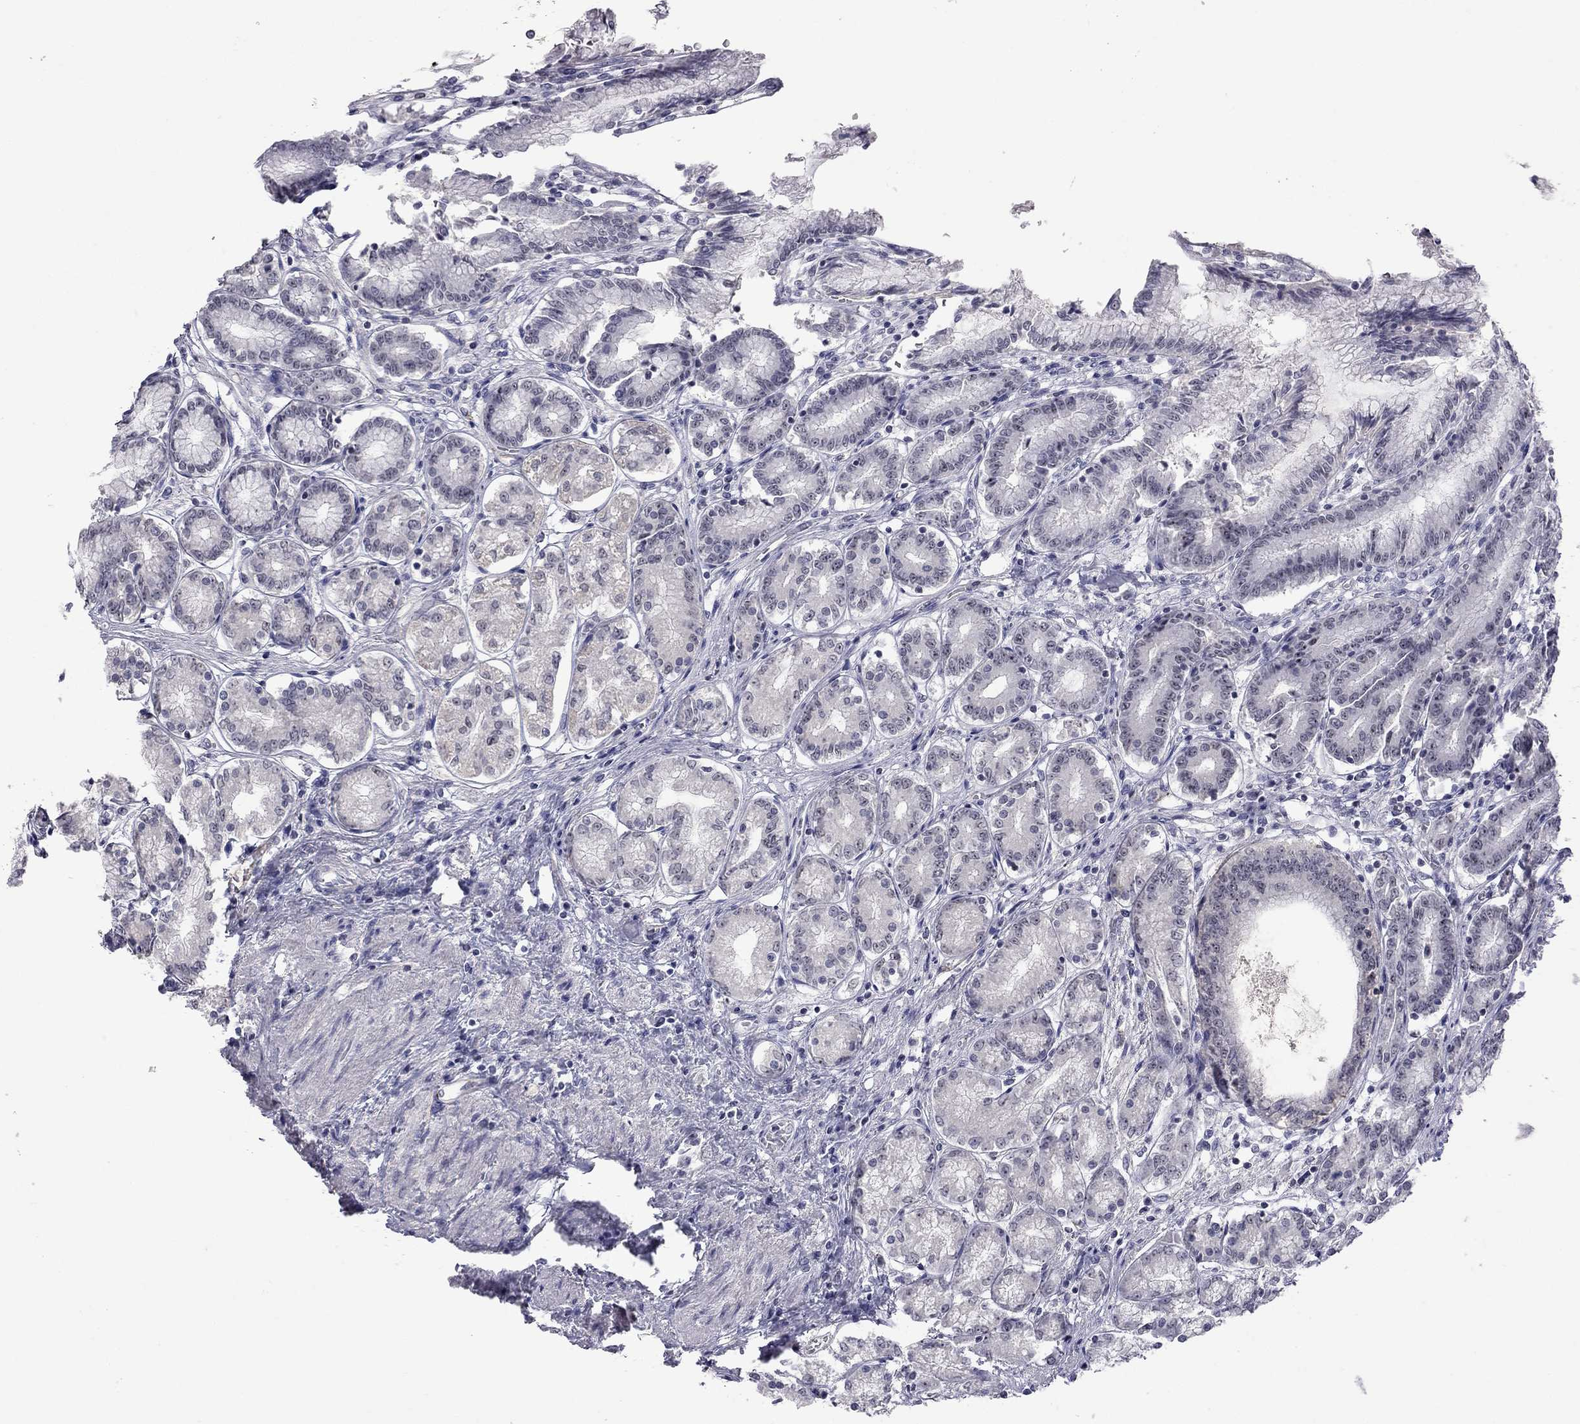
{"staining": {"intensity": "negative", "quantity": "none", "location": "none"}, "tissue": "stomach", "cell_type": "Glandular cells", "image_type": "normal", "snomed": [{"axis": "morphology", "description": "Normal tissue, NOS"}, {"axis": "topography", "description": "Stomach"}], "caption": "IHC photomicrograph of unremarkable stomach: stomach stained with DAB (3,3'-diaminobenzidine) shows no significant protein expression in glandular cells.", "gene": "GSG1L", "patient": {"sex": "female", "age": 65}}